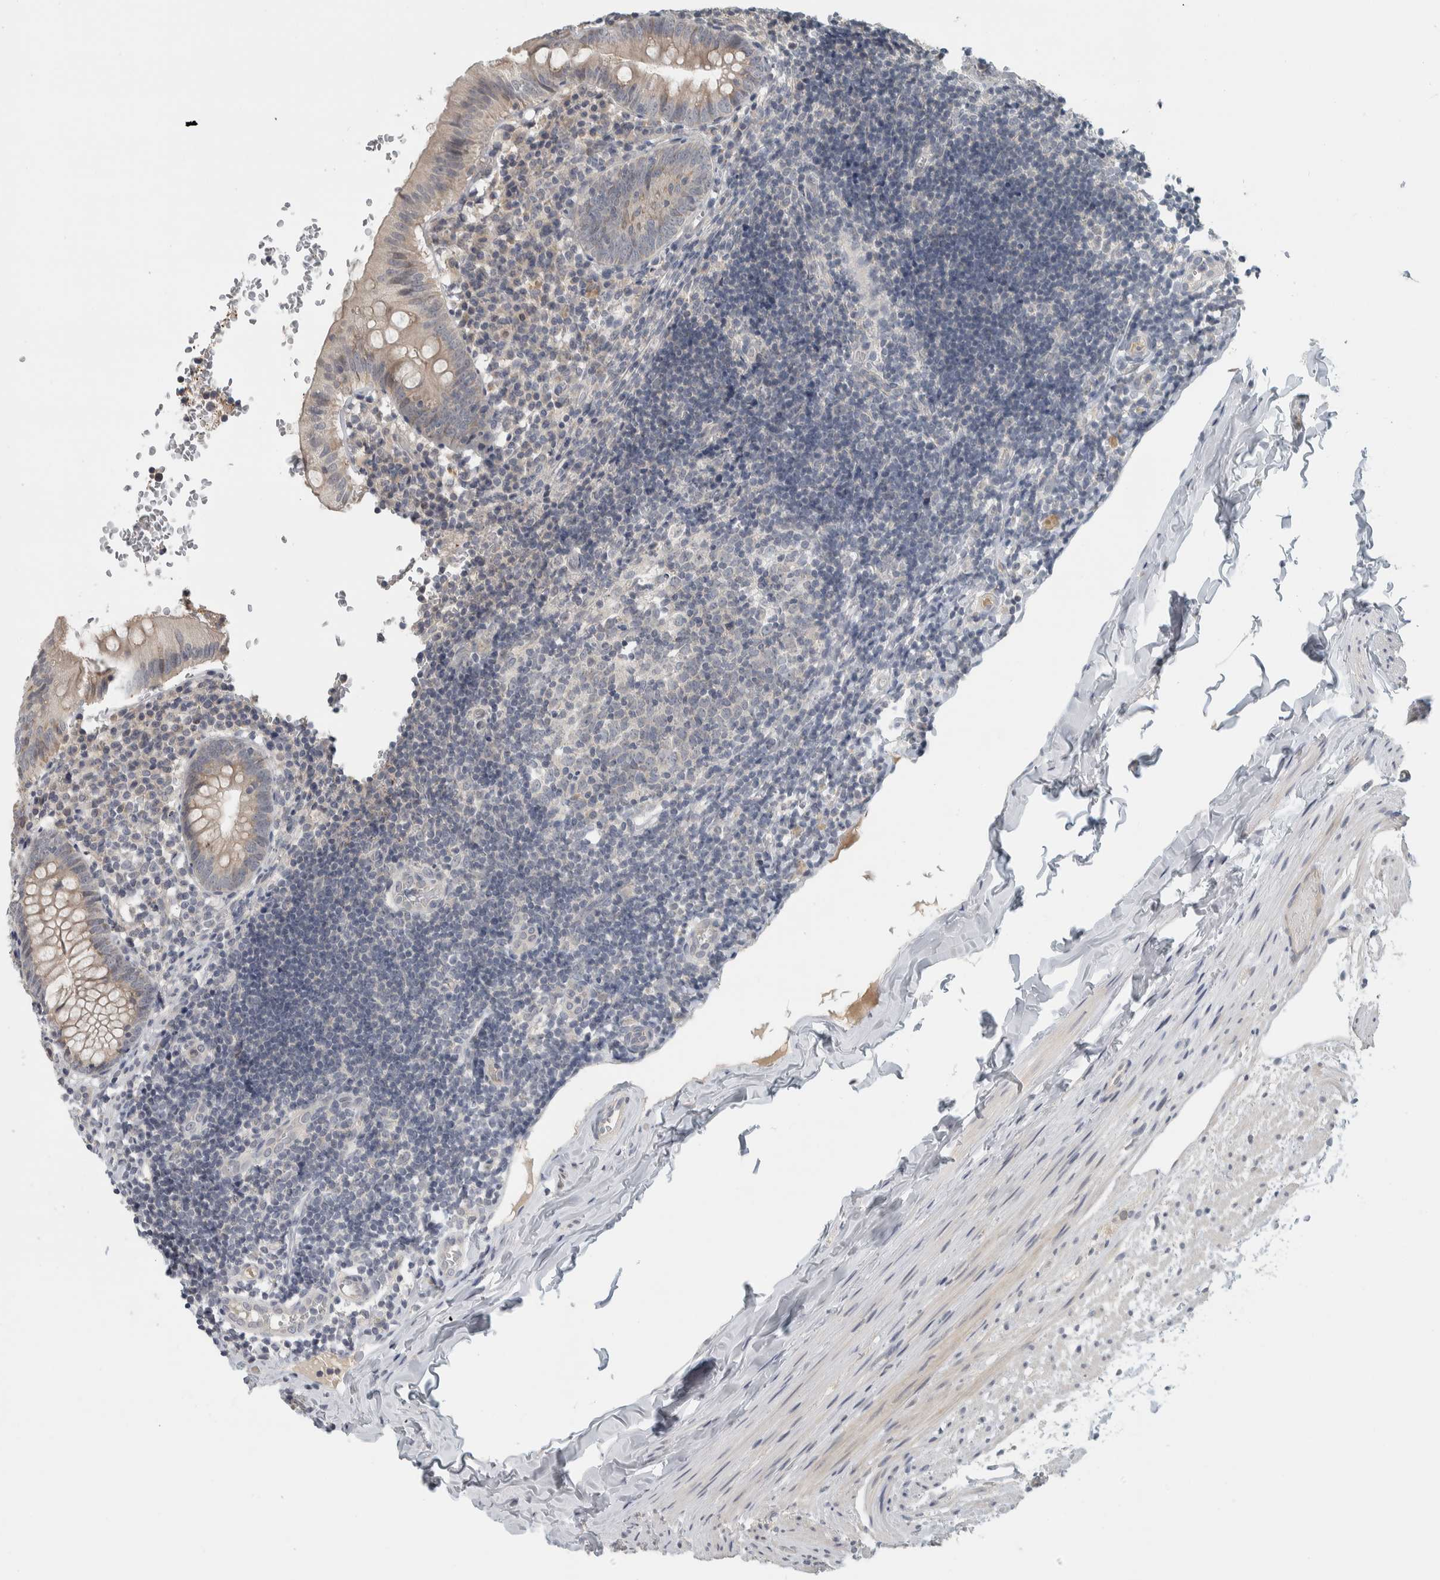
{"staining": {"intensity": "negative", "quantity": "none", "location": "none"}, "tissue": "appendix", "cell_type": "Glandular cells", "image_type": "normal", "snomed": [{"axis": "morphology", "description": "Normal tissue, NOS"}, {"axis": "topography", "description": "Appendix"}], "caption": "DAB (3,3'-diaminobenzidine) immunohistochemical staining of normal human appendix exhibits no significant staining in glandular cells.", "gene": "AFP", "patient": {"sex": "male", "age": 8}}